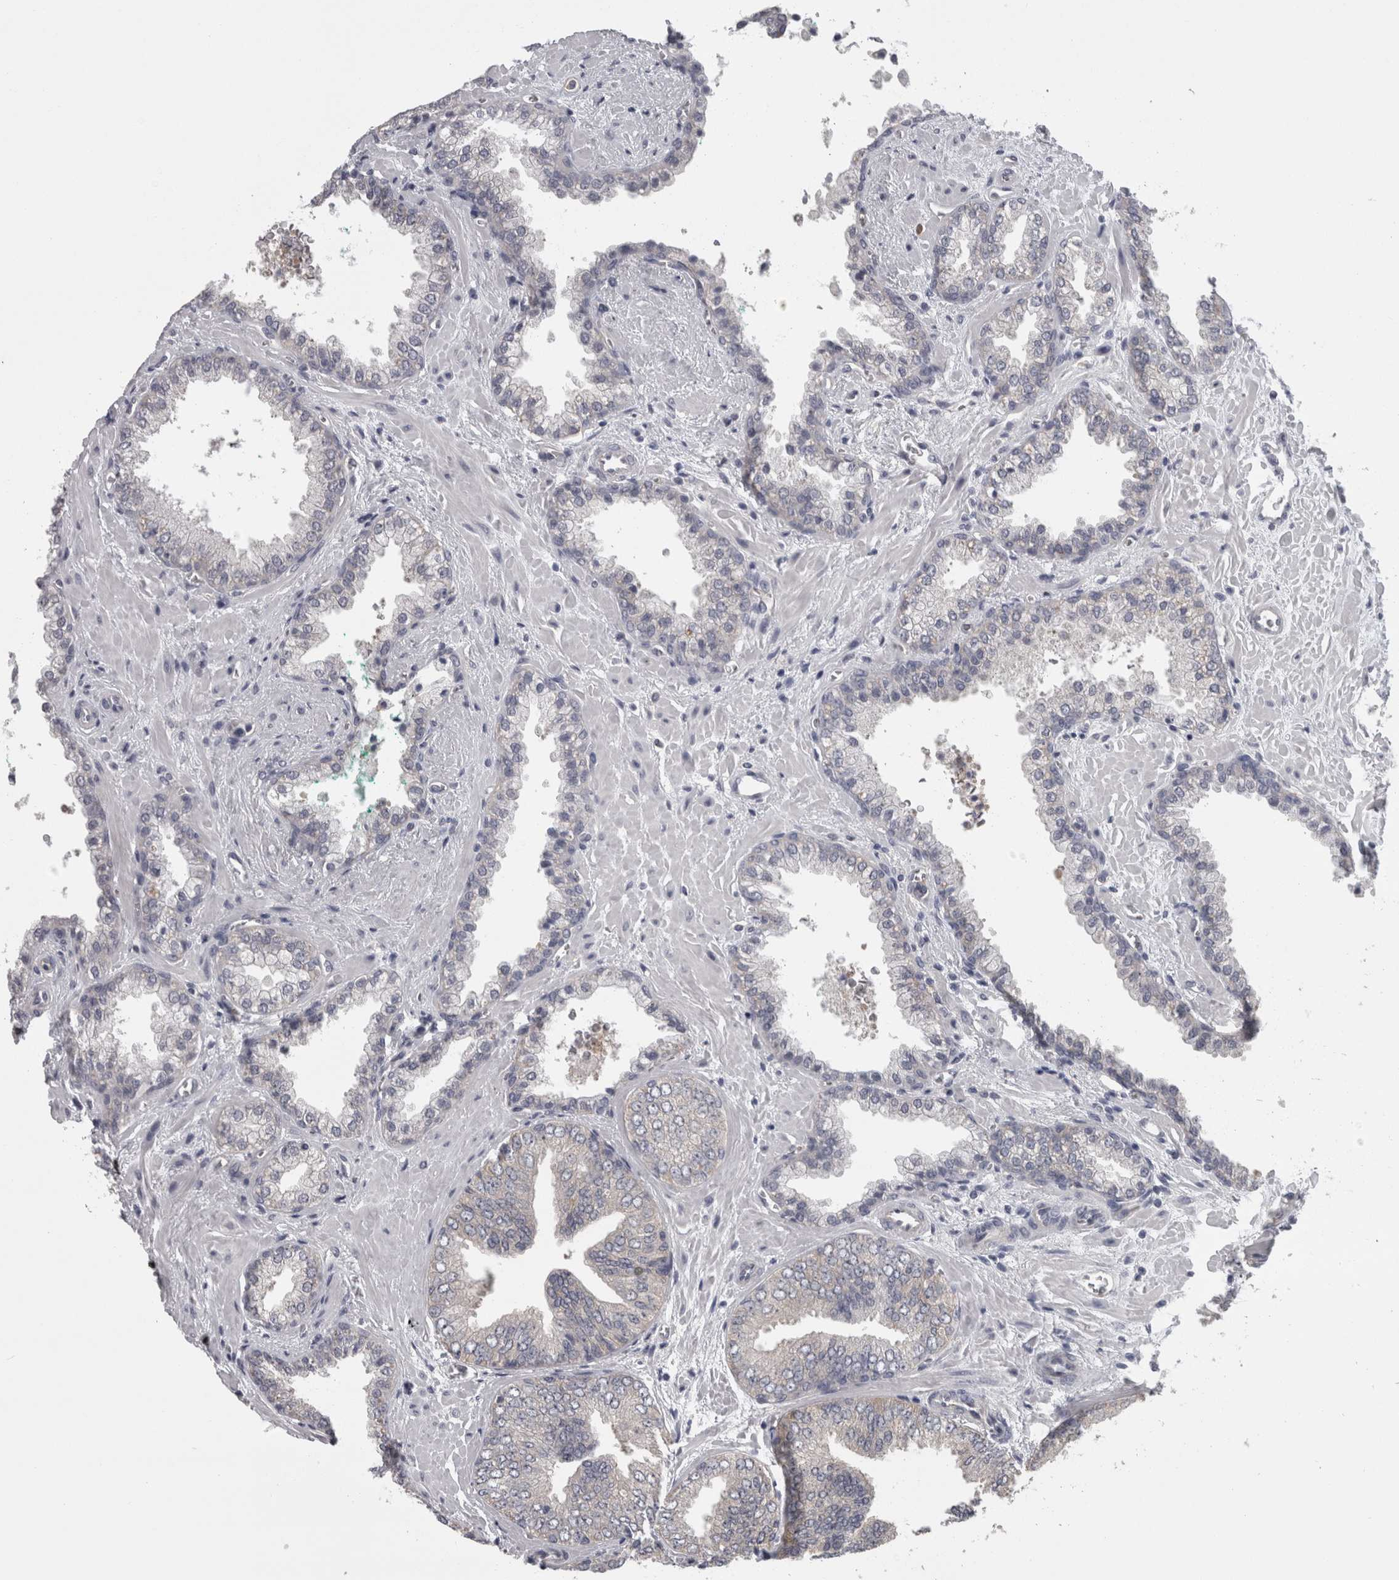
{"staining": {"intensity": "negative", "quantity": "none", "location": "none"}, "tissue": "prostate cancer", "cell_type": "Tumor cells", "image_type": "cancer", "snomed": [{"axis": "morphology", "description": "Adenocarcinoma, Low grade"}, {"axis": "topography", "description": "Prostate"}], "caption": "Tumor cells show no significant staining in prostate low-grade adenocarcinoma.", "gene": "LYZL6", "patient": {"sex": "male", "age": 71}}